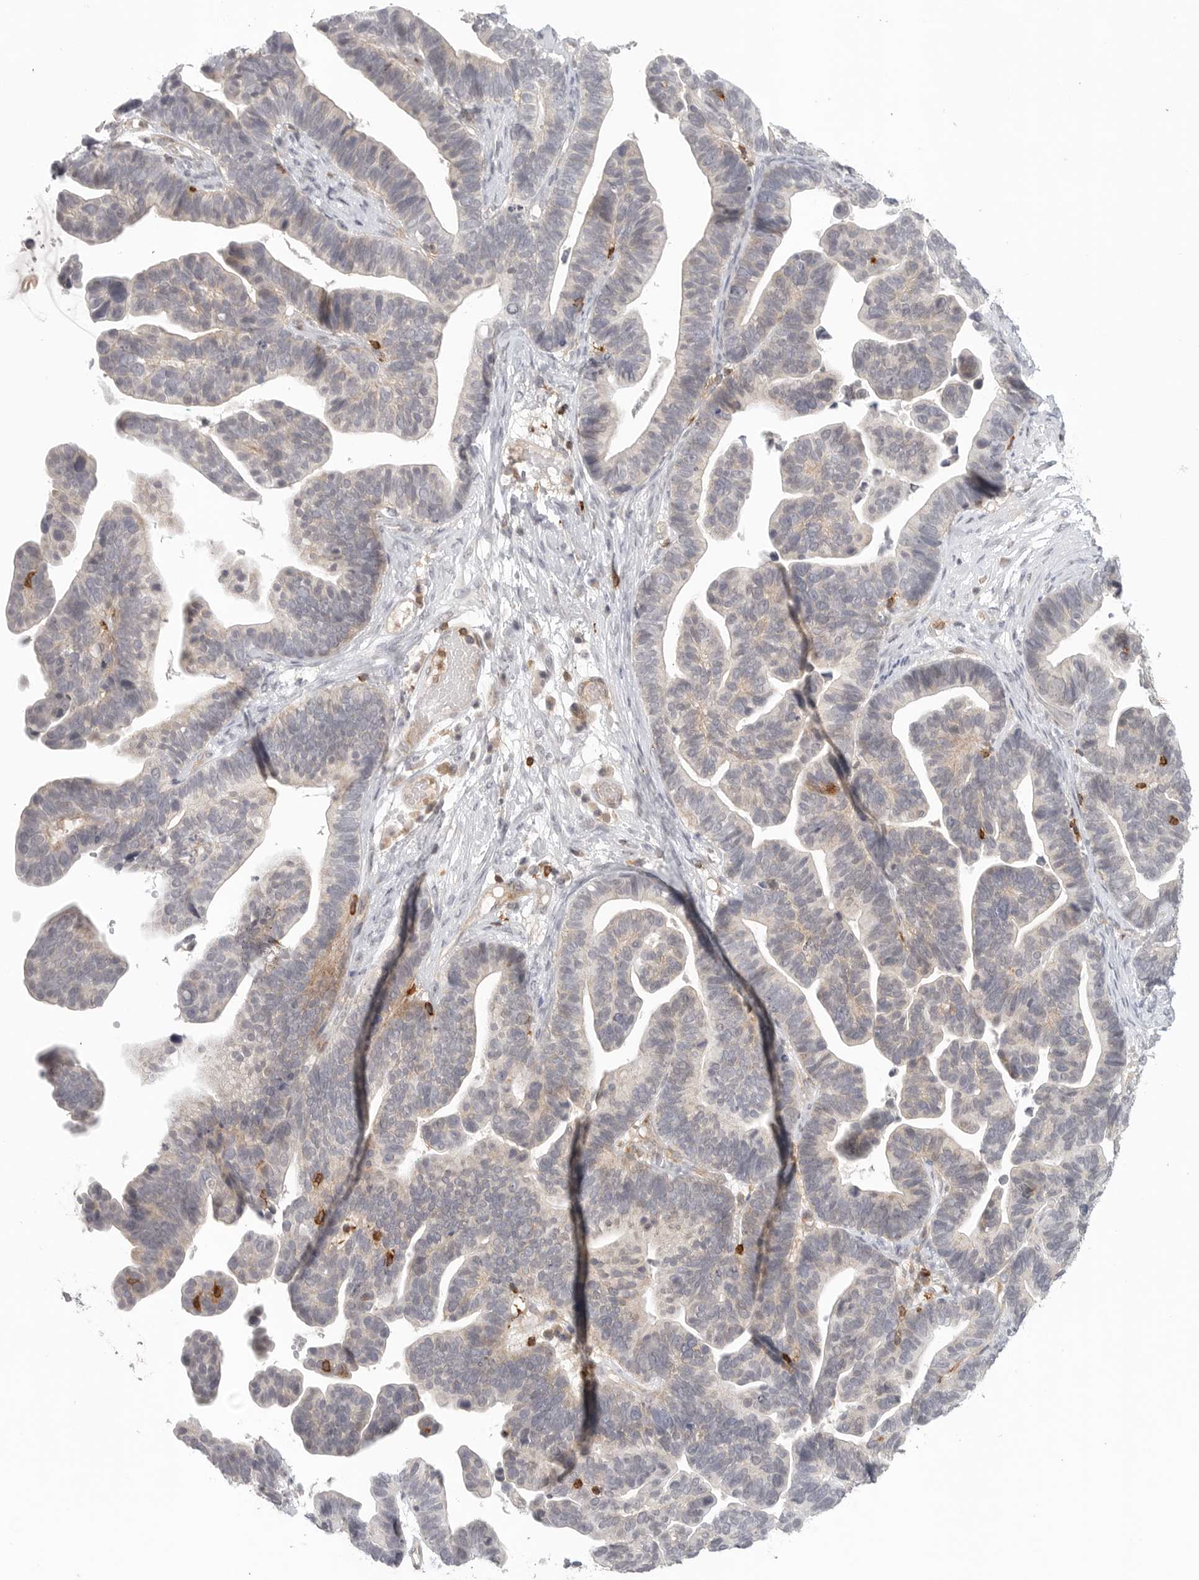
{"staining": {"intensity": "weak", "quantity": "<25%", "location": "cytoplasmic/membranous"}, "tissue": "ovarian cancer", "cell_type": "Tumor cells", "image_type": "cancer", "snomed": [{"axis": "morphology", "description": "Cystadenocarcinoma, serous, NOS"}, {"axis": "topography", "description": "Ovary"}], "caption": "This is an immunohistochemistry micrograph of ovarian cancer. There is no positivity in tumor cells.", "gene": "SH3KBP1", "patient": {"sex": "female", "age": 56}}